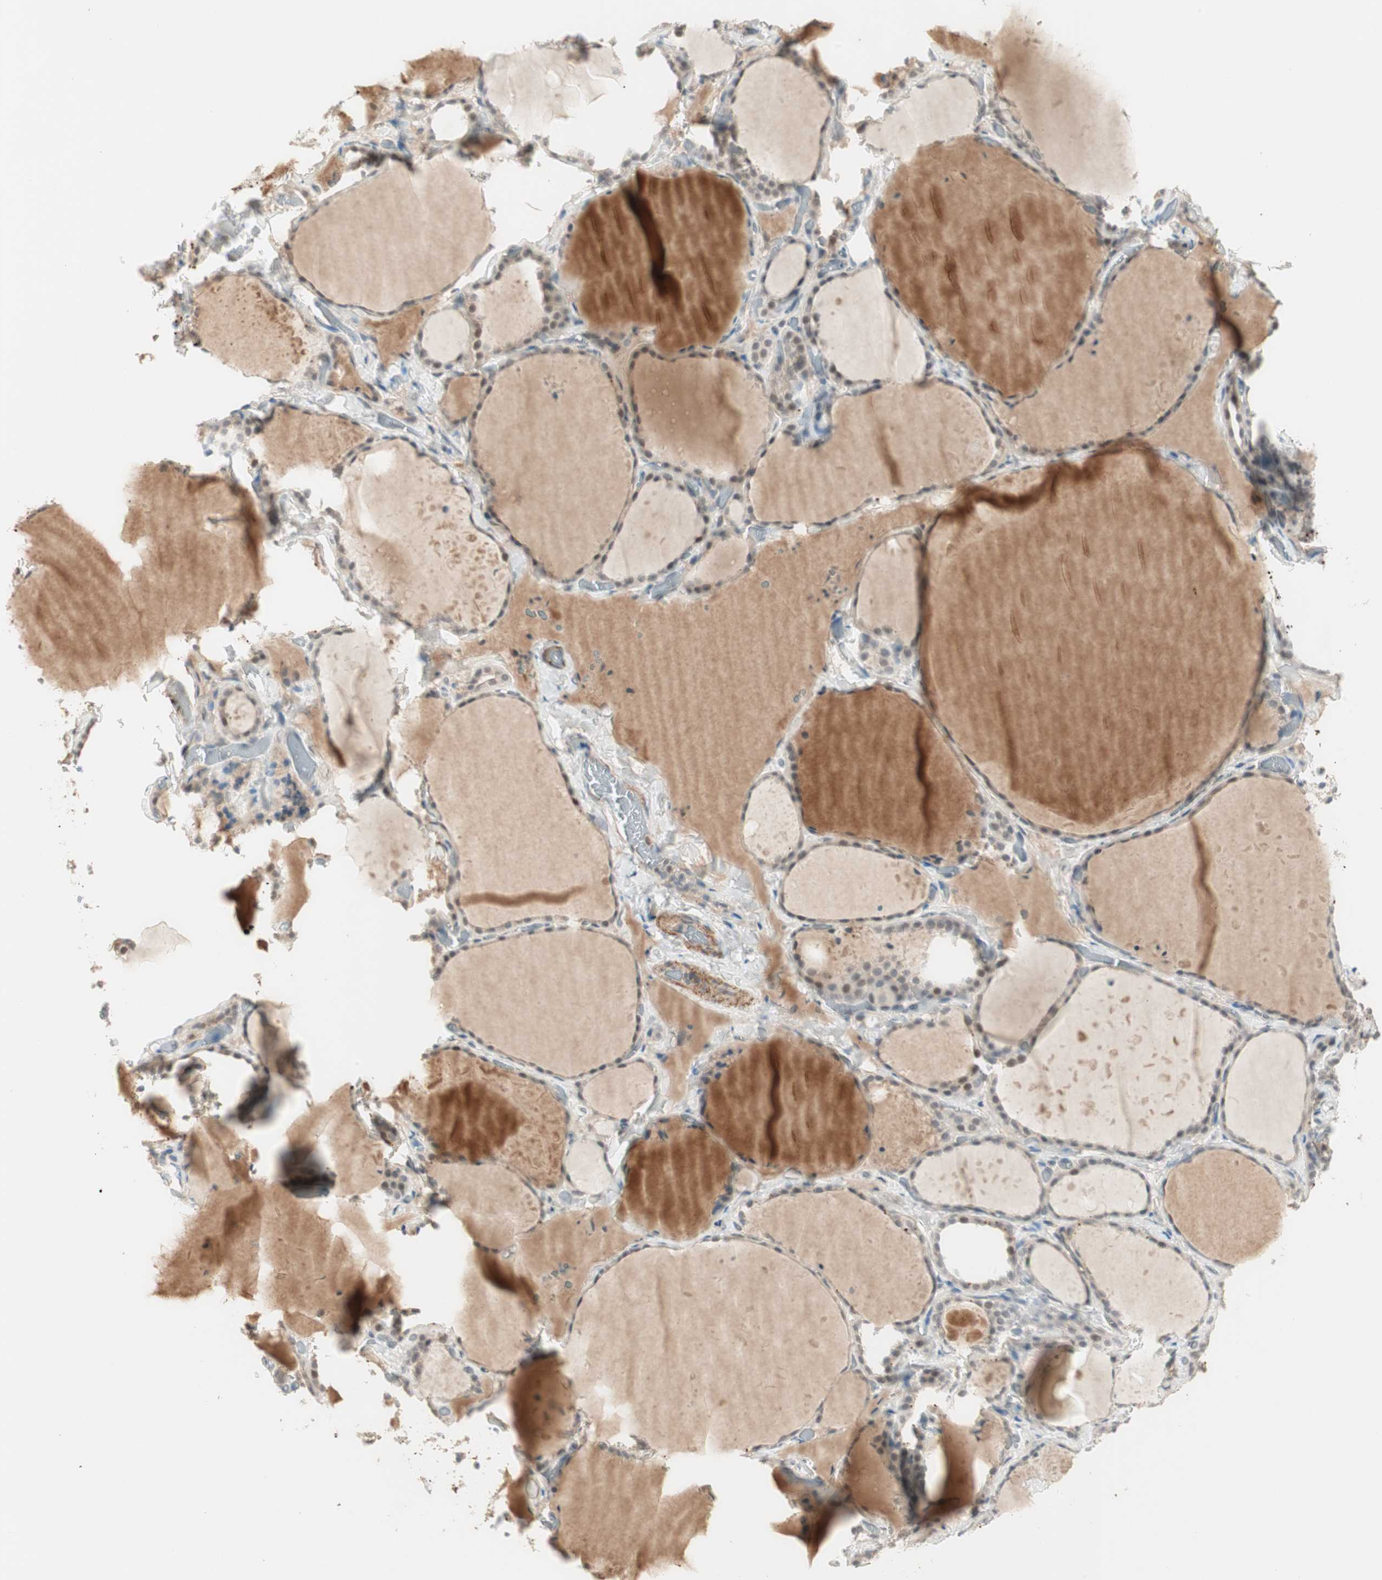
{"staining": {"intensity": "moderate", "quantity": "25%-75%", "location": "cytoplasmic/membranous"}, "tissue": "thyroid gland", "cell_type": "Glandular cells", "image_type": "normal", "snomed": [{"axis": "morphology", "description": "Normal tissue, NOS"}, {"axis": "topography", "description": "Thyroid gland"}], "caption": "Protein expression analysis of normal human thyroid gland reveals moderate cytoplasmic/membranous positivity in approximately 25%-75% of glandular cells.", "gene": "RNGTT", "patient": {"sex": "female", "age": 22}}